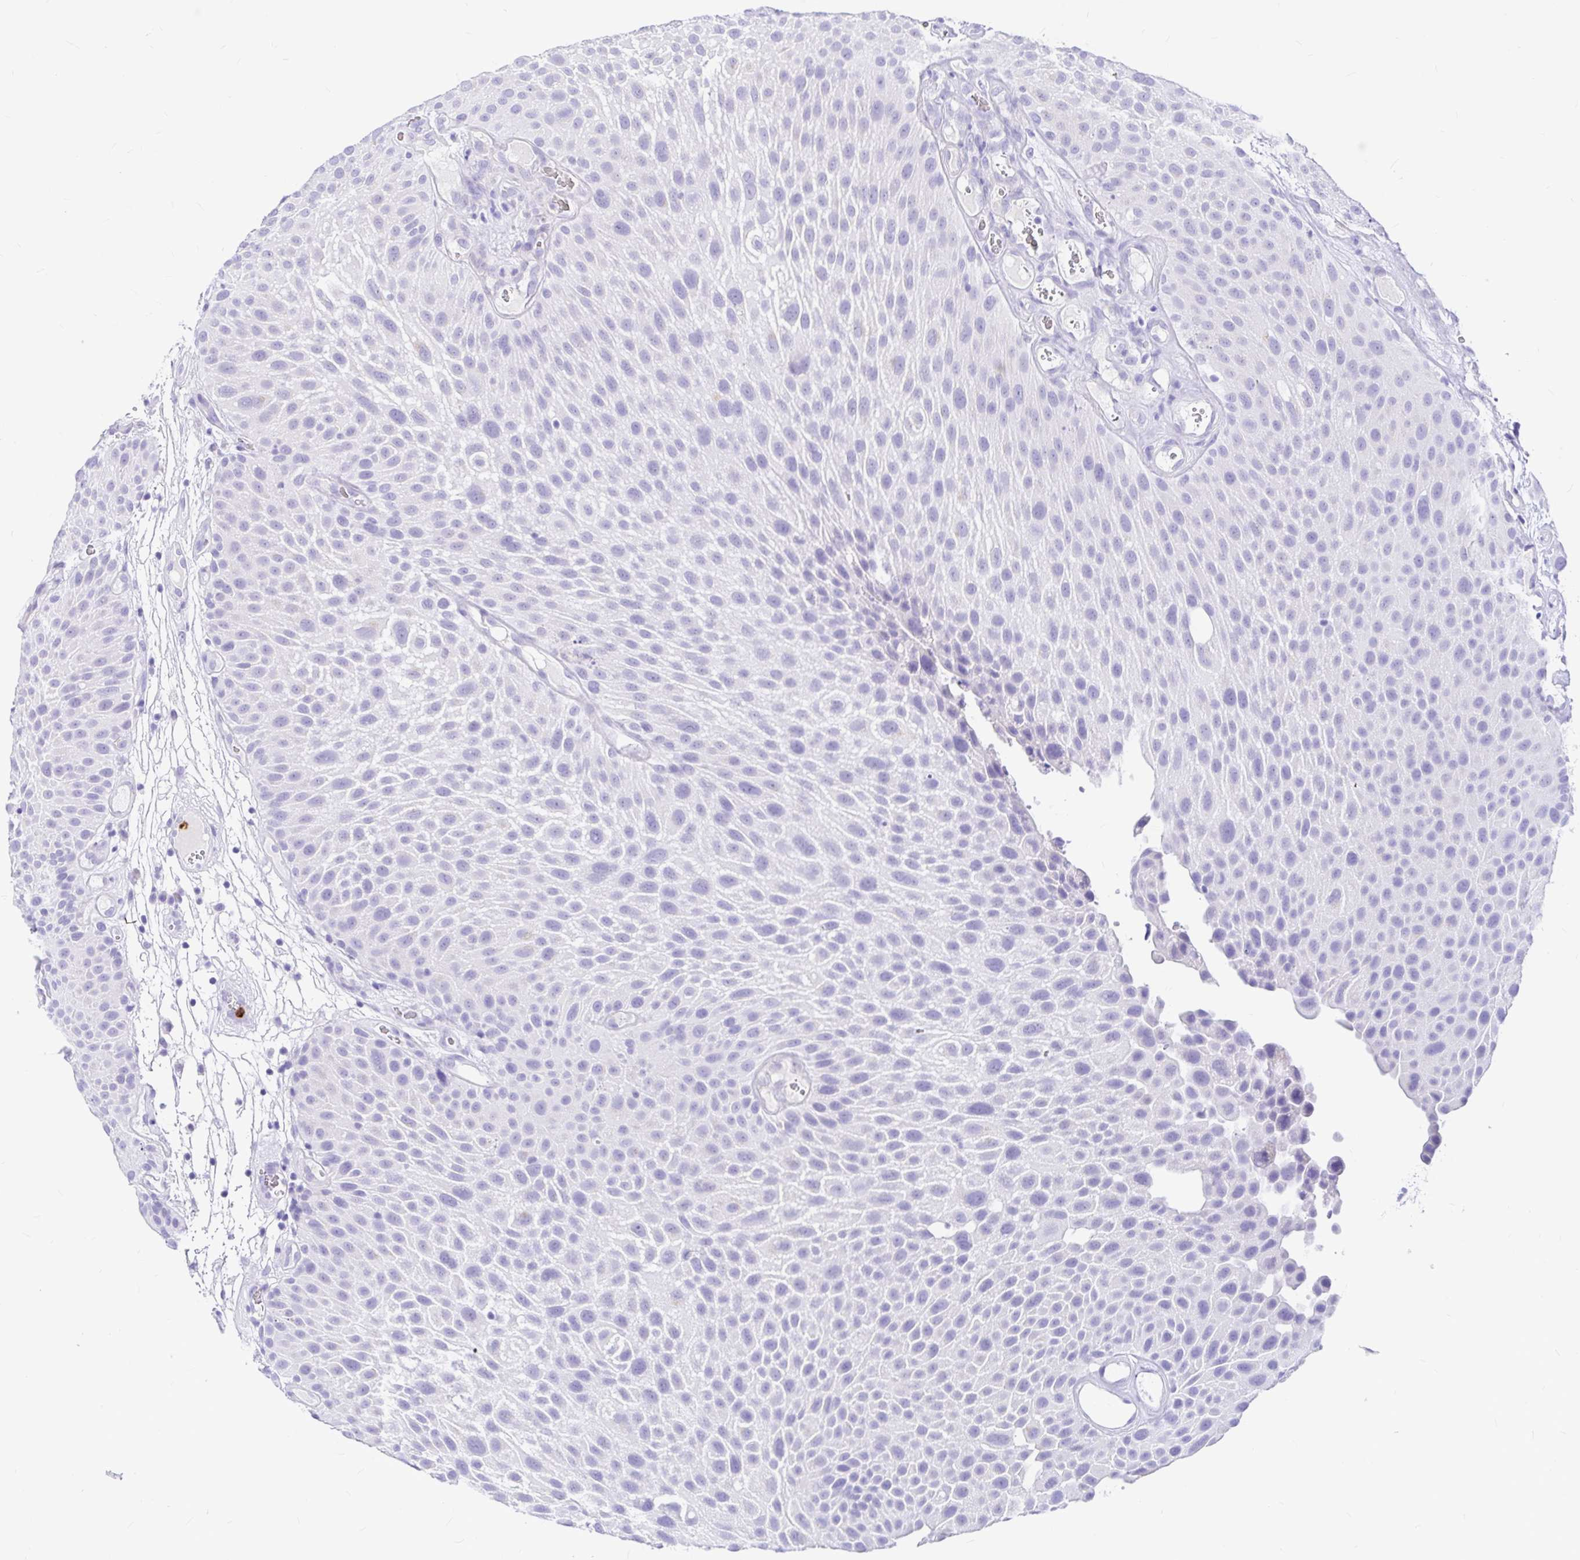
{"staining": {"intensity": "negative", "quantity": "none", "location": "none"}, "tissue": "urothelial cancer", "cell_type": "Tumor cells", "image_type": "cancer", "snomed": [{"axis": "morphology", "description": "Urothelial carcinoma, Low grade"}, {"axis": "topography", "description": "Urinary bladder"}], "caption": "Human urothelial cancer stained for a protein using immunohistochemistry (IHC) demonstrates no staining in tumor cells.", "gene": "CLEC1B", "patient": {"sex": "male", "age": 72}}